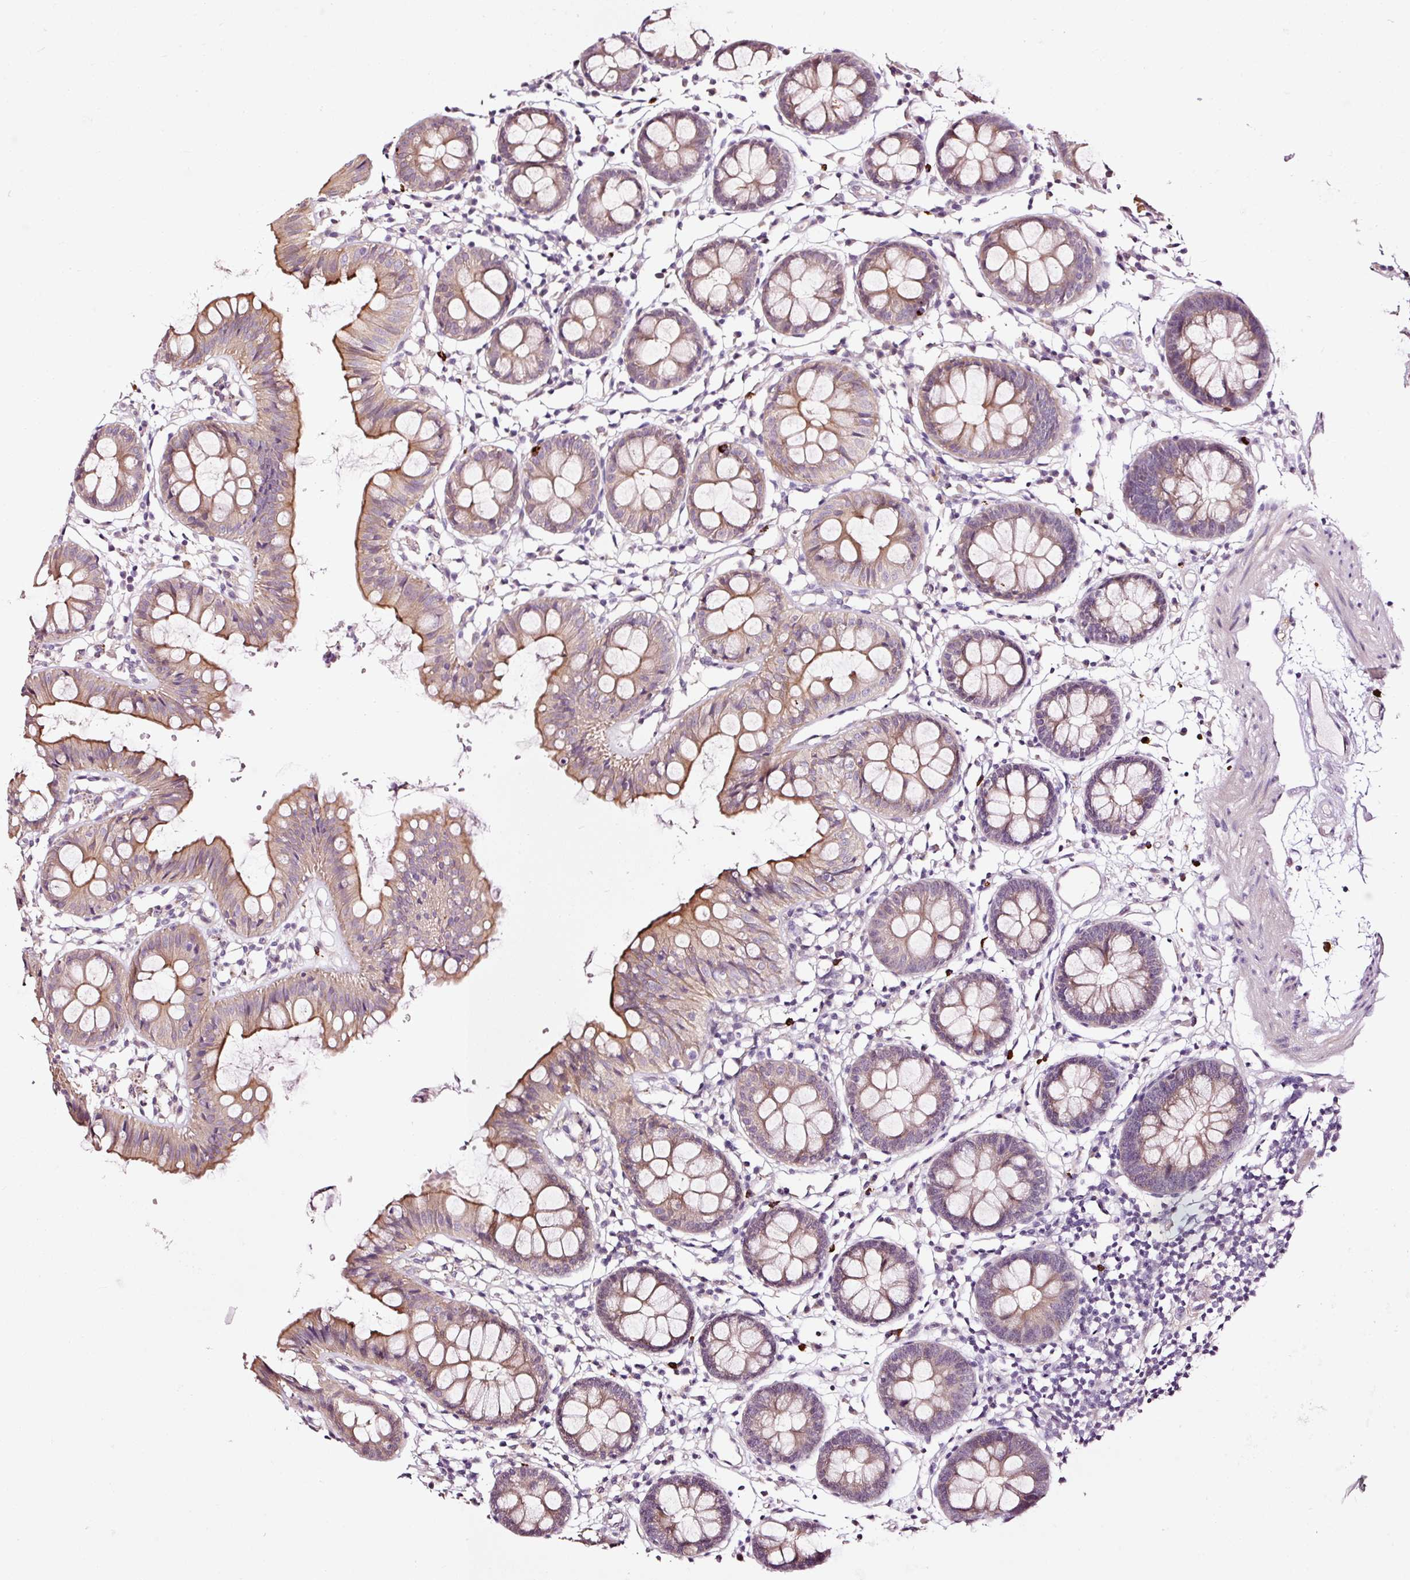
{"staining": {"intensity": "weak", "quantity": "<25%", "location": "cytoplasmic/membranous"}, "tissue": "colon", "cell_type": "Endothelial cells", "image_type": "normal", "snomed": [{"axis": "morphology", "description": "Normal tissue, NOS"}, {"axis": "topography", "description": "Colon"}], "caption": "This is an IHC micrograph of benign colon. There is no positivity in endothelial cells.", "gene": "UTP14A", "patient": {"sex": "female", "age": 84}}